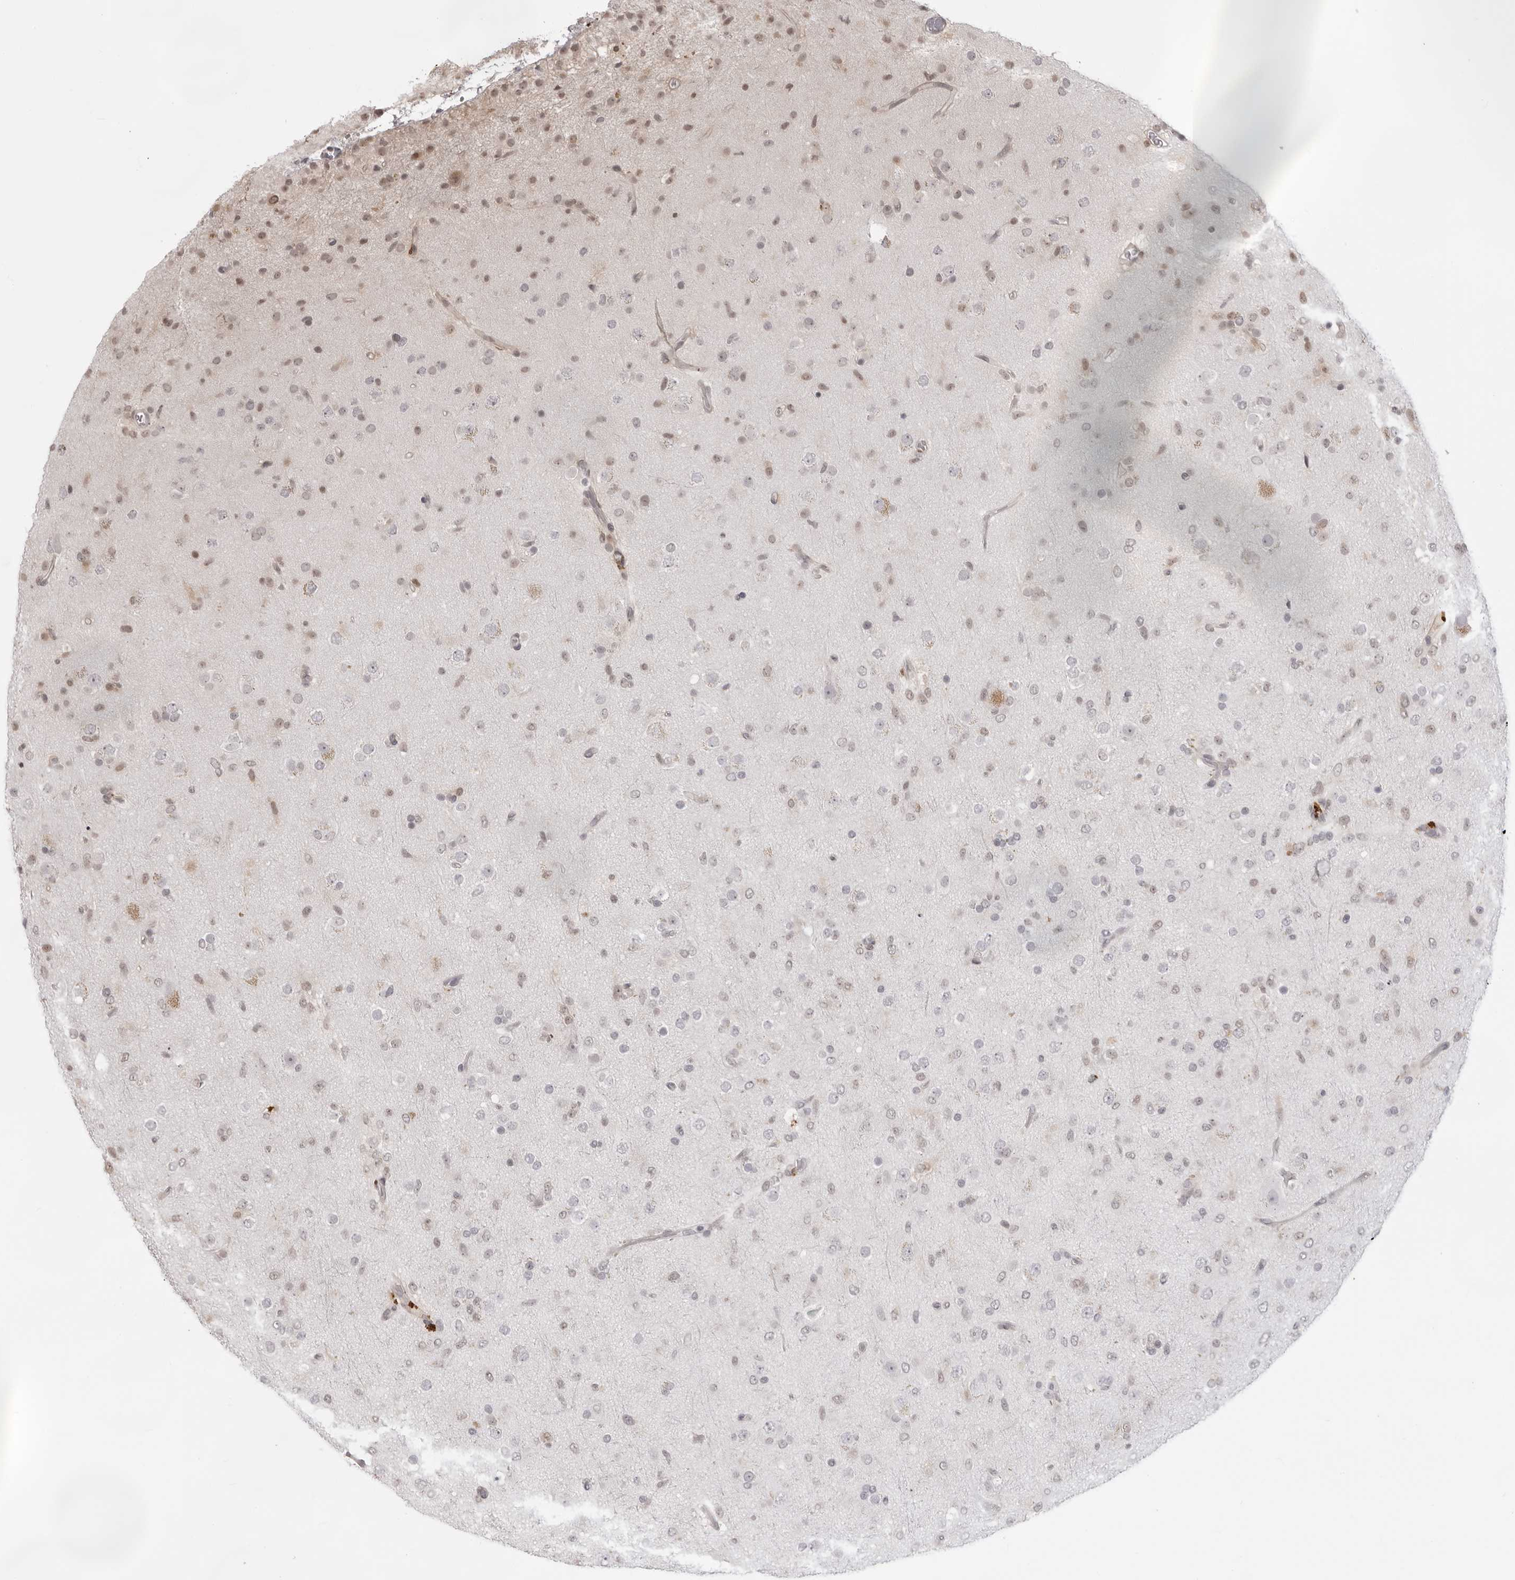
{"staining": {"intensity": "moderate", "quantity": "<25%", "location": "nuclear"}, "tissue": "glioma", "cell_type": "Tumor cells", "image_type": "cancer", "snomed": [{"axis": "morphology", "description": "Glioma, malignant, Low grade"}, {"axis": "topography", "description": "Brain"}], "caption": "Malignant glioma (low-grade) stained with immunohistochemistry displays moderate nuclear staining in approximately <25% of tumor cells.", "gene": "SRGAP2", "patient": {"sex": "male", "age": 65}}